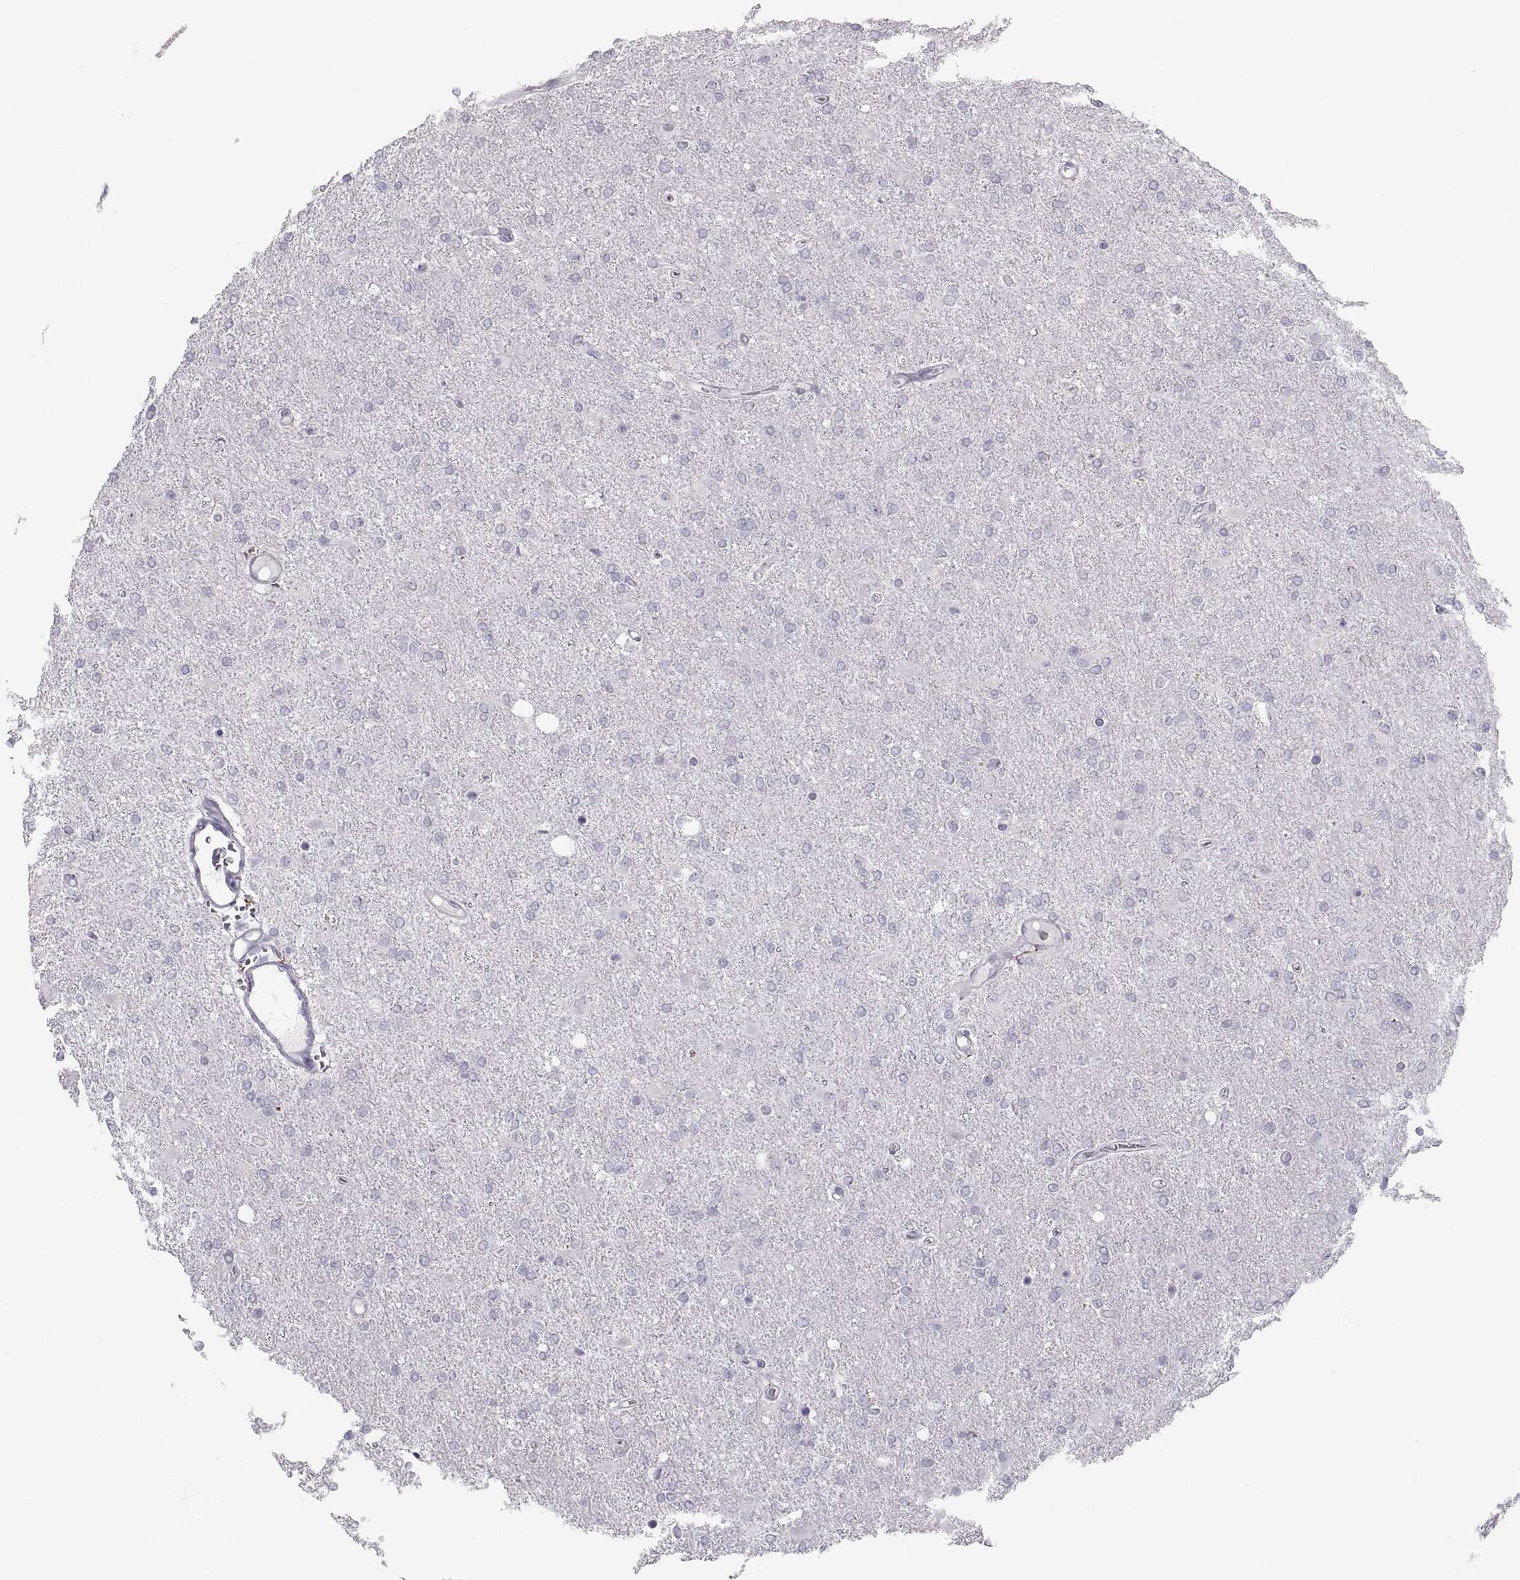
{"staining": {"intensity": "negative", "quantity": "none", "location": "none"}, "tissue": "glioma", "cell_type": "Tumor cells", "image_type": "cancer", "snomed": [{"axis": "morphology", "description": "Glioma, malignant, High grade"}, {"axis": "topography", "description": "Cerebral cortex"}], "caption": "An immunohistochemistry micrograph of glioma is shown. There is no staining in tumor cells of glioma. (Stains: DAB (3,3'-diaminobenzidine) immunohistochemistry (IHC) with hematoxylin counter stain, Microscopy: brightfield microscopy at high magnification).", "gene": "ZNF185", "patient": {"sex": "male", "age": 70}}